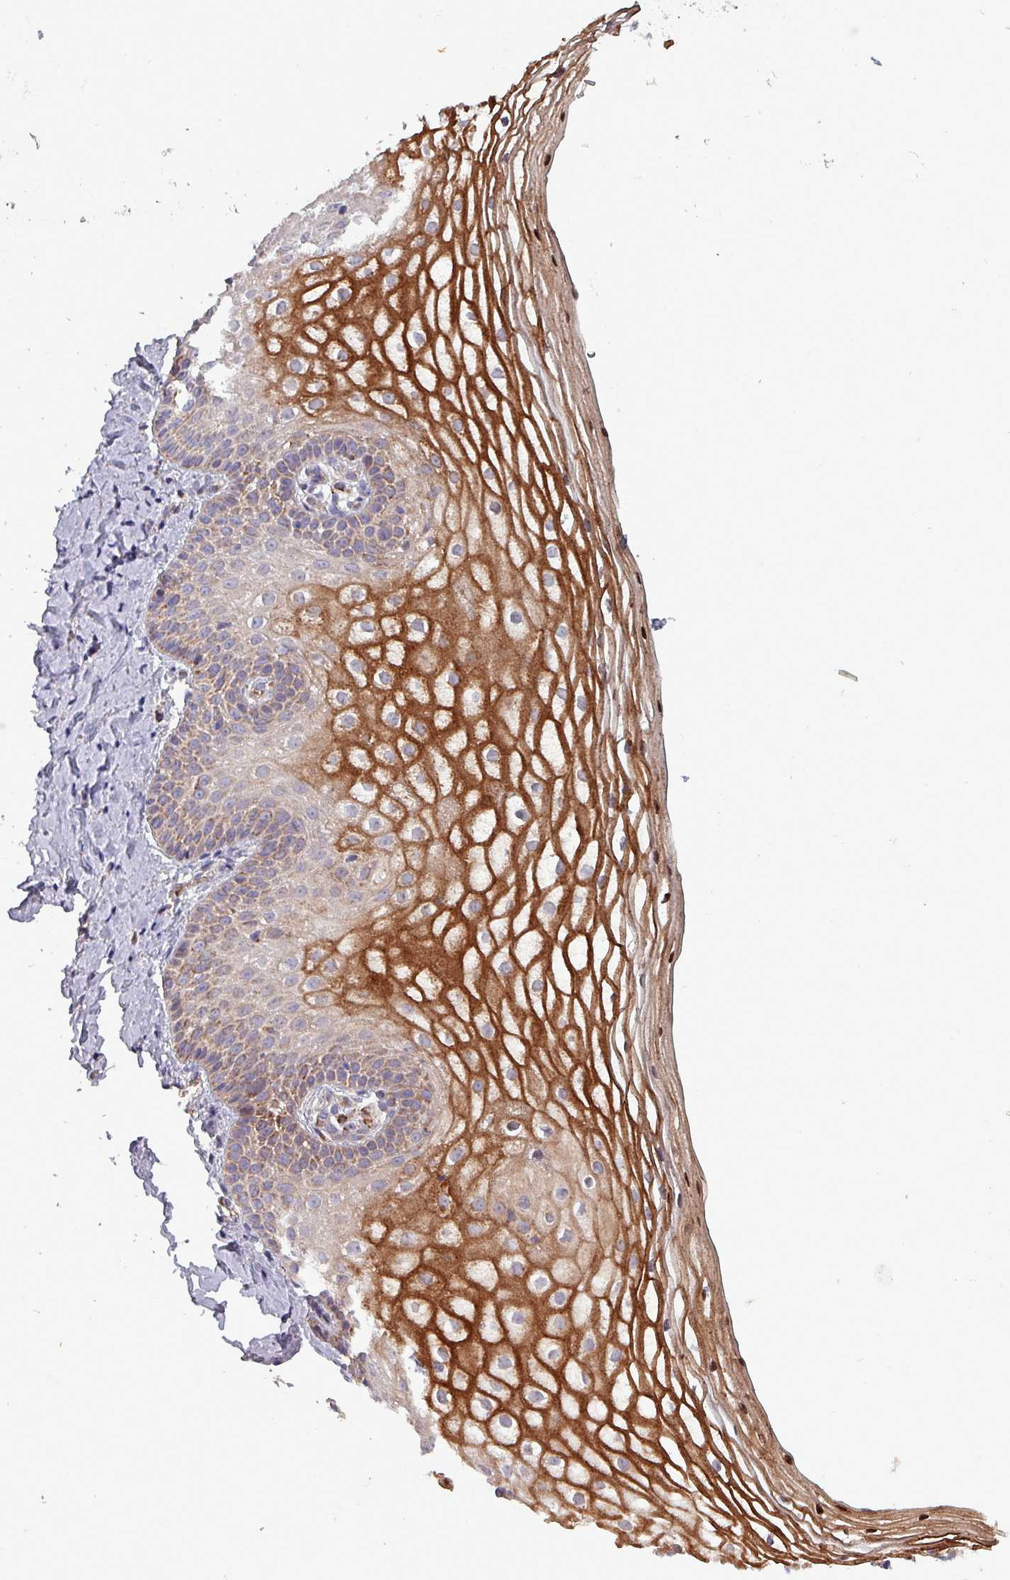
{"staining": {"intensity": "strong", "quantity": "25%-75%", "location": "cytoplasmic/membranous"}, "tissue": "vagina", "cell_type": "Squamous epithelial cells", "image_type": "normal", "snomed": [{"axis": "morphology", "description": "Normal tissue, NOS"}, {"axis": "topography", "description": "Vagina"}], "caption": "This photomicrograph exhibits immunohistochemistry (IHC) staining of unremarkable vagina, with high strong cytoplasmic/membranous expression in about 25%-75% of squamous epithelial cells.", "gene": "ZNF322", "patient": {"sex": "female", "age": 56}}